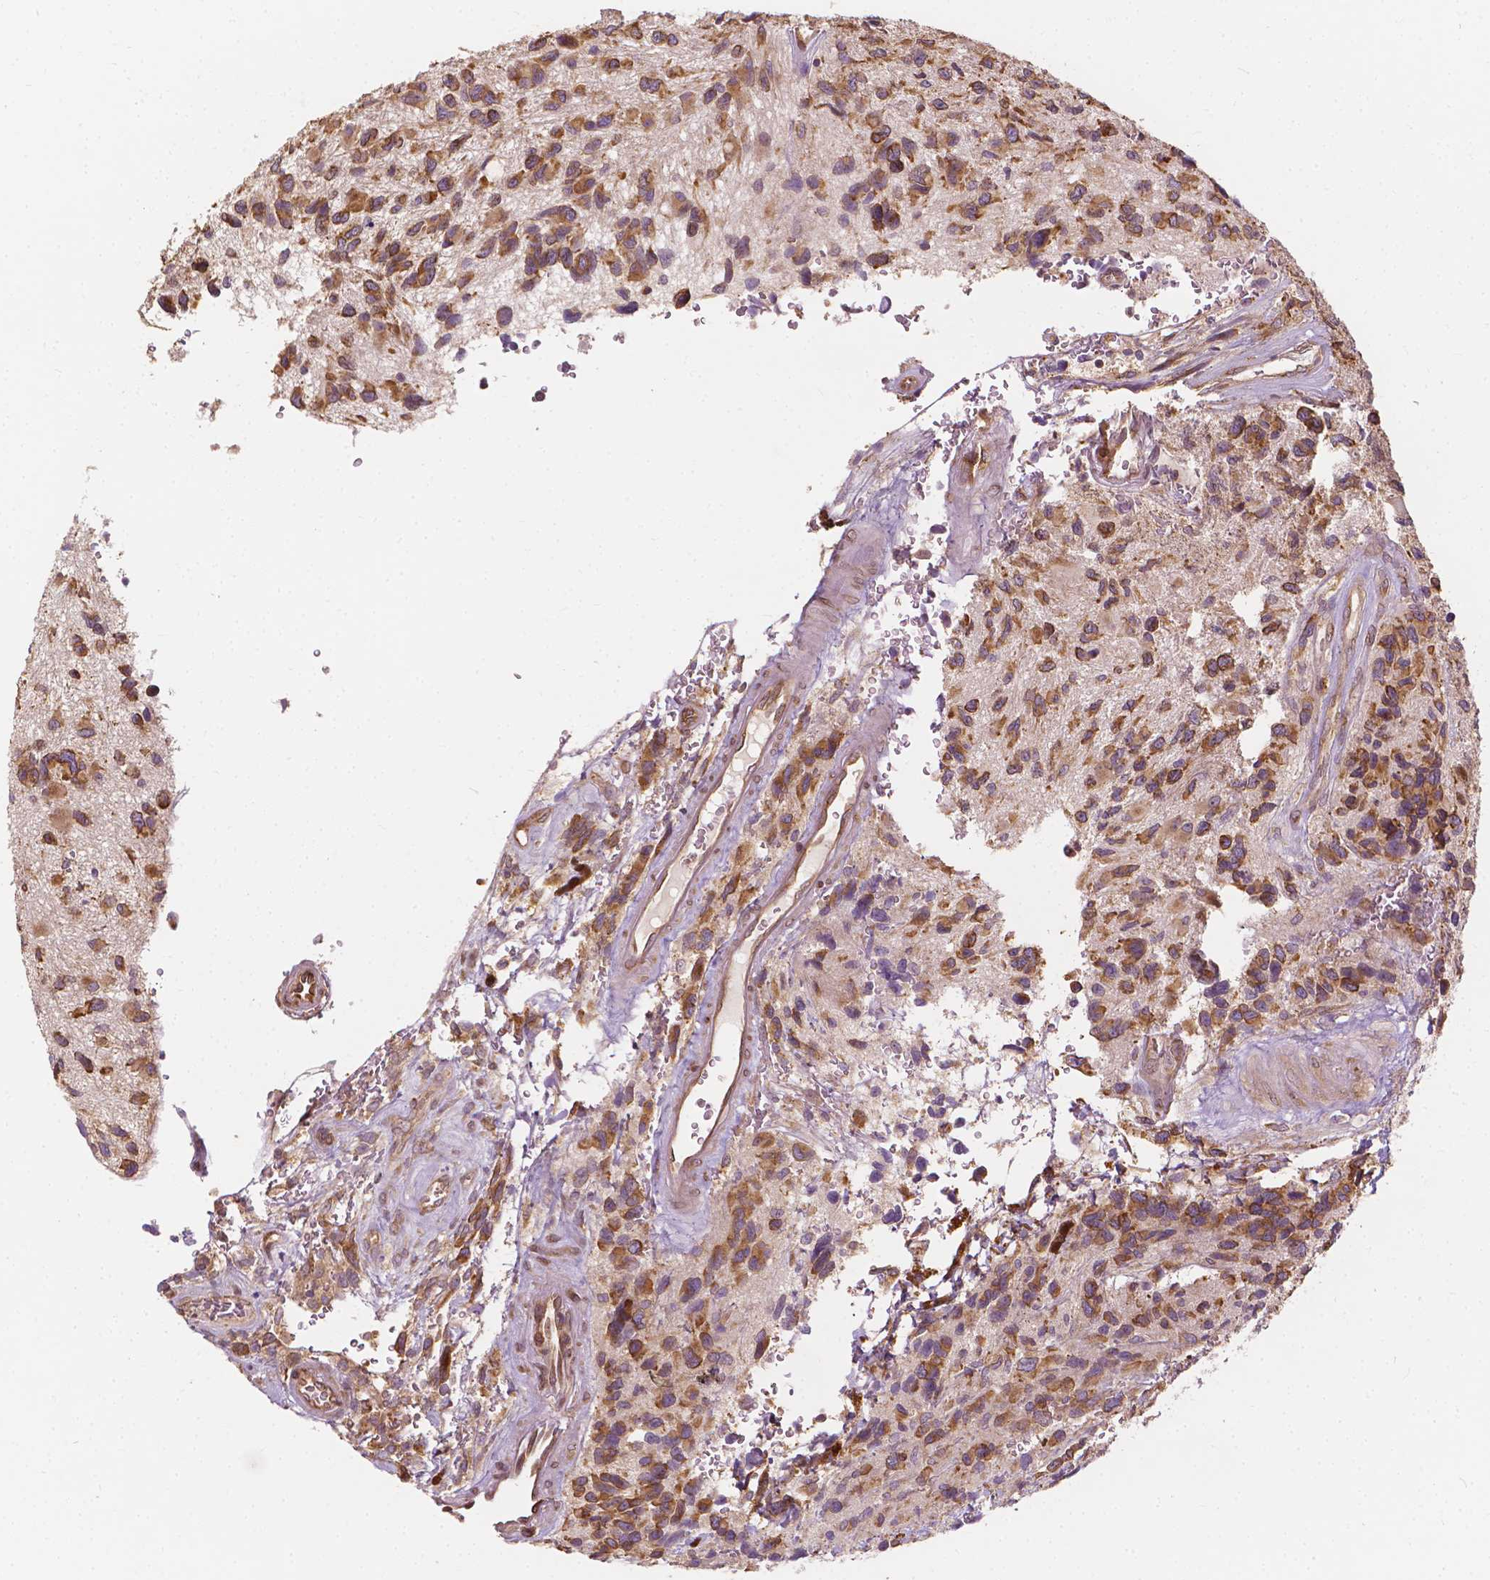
{"staining": {"intensity": "moderate", "quantity": ">75%", "location": "cytoplasmic/membranous"}, "tissue": "glioma", "cell_type": "Tumor cells", "image_type": "cancer", "snomed": [{"axis": "morphology", "description": "Glioma, malignant, NOS"}, {"axis": "morphology", "description": "Glioma, malignant, High grade"}, {"axis": "topography", "description": "Brain"}], "caption": "There is medium levels of moderate cytoplasmic/membranous staining in tumor cells of malignant glioma (high-grade), as demonstrated by immunohistochemical staining (brown color).", "gene": "G3BP1", "patient": {"sex": "female", "age": 71}}